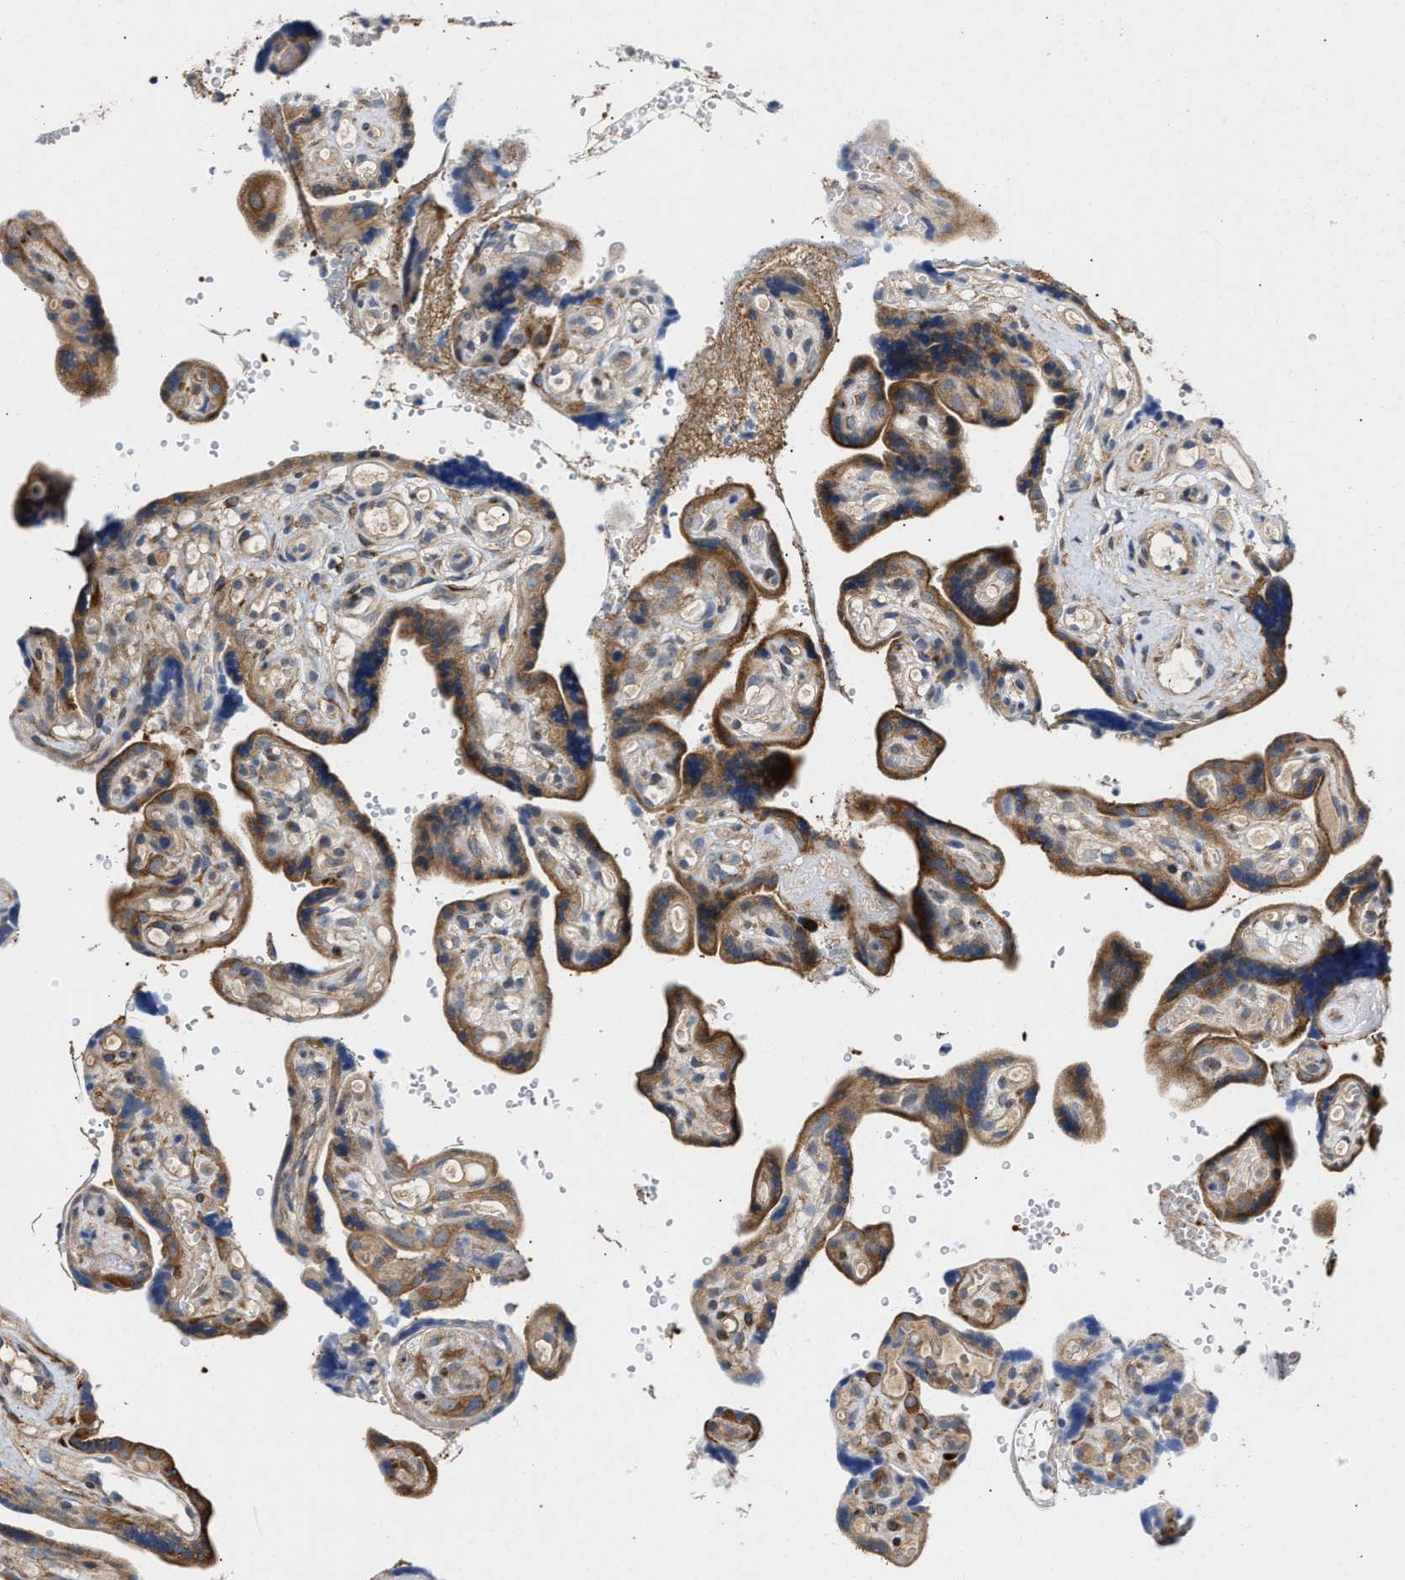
{"staining": {"intensity": "moderate", "quantity": "<25%", "location": "cytoplasmic/membranous"}, "tissue": "placenta", "cell_type": "Decidual cells", "image_type": "normal", "snomed": [{"axis": "morphology", "description": "Normal tissue, NOS"}, {"axis": "topography", "description": "Placenta"}], "caption": "Protein expression analysis of benign placenta reveals moderate cytoplasmic/membranous positivity in approximately <25% of decidual cells. (brown staining indicates protein expression, while blue staining denotes nuclei).", "gene": "BBLN", "patient": {"sex": "female", "age": 30}}